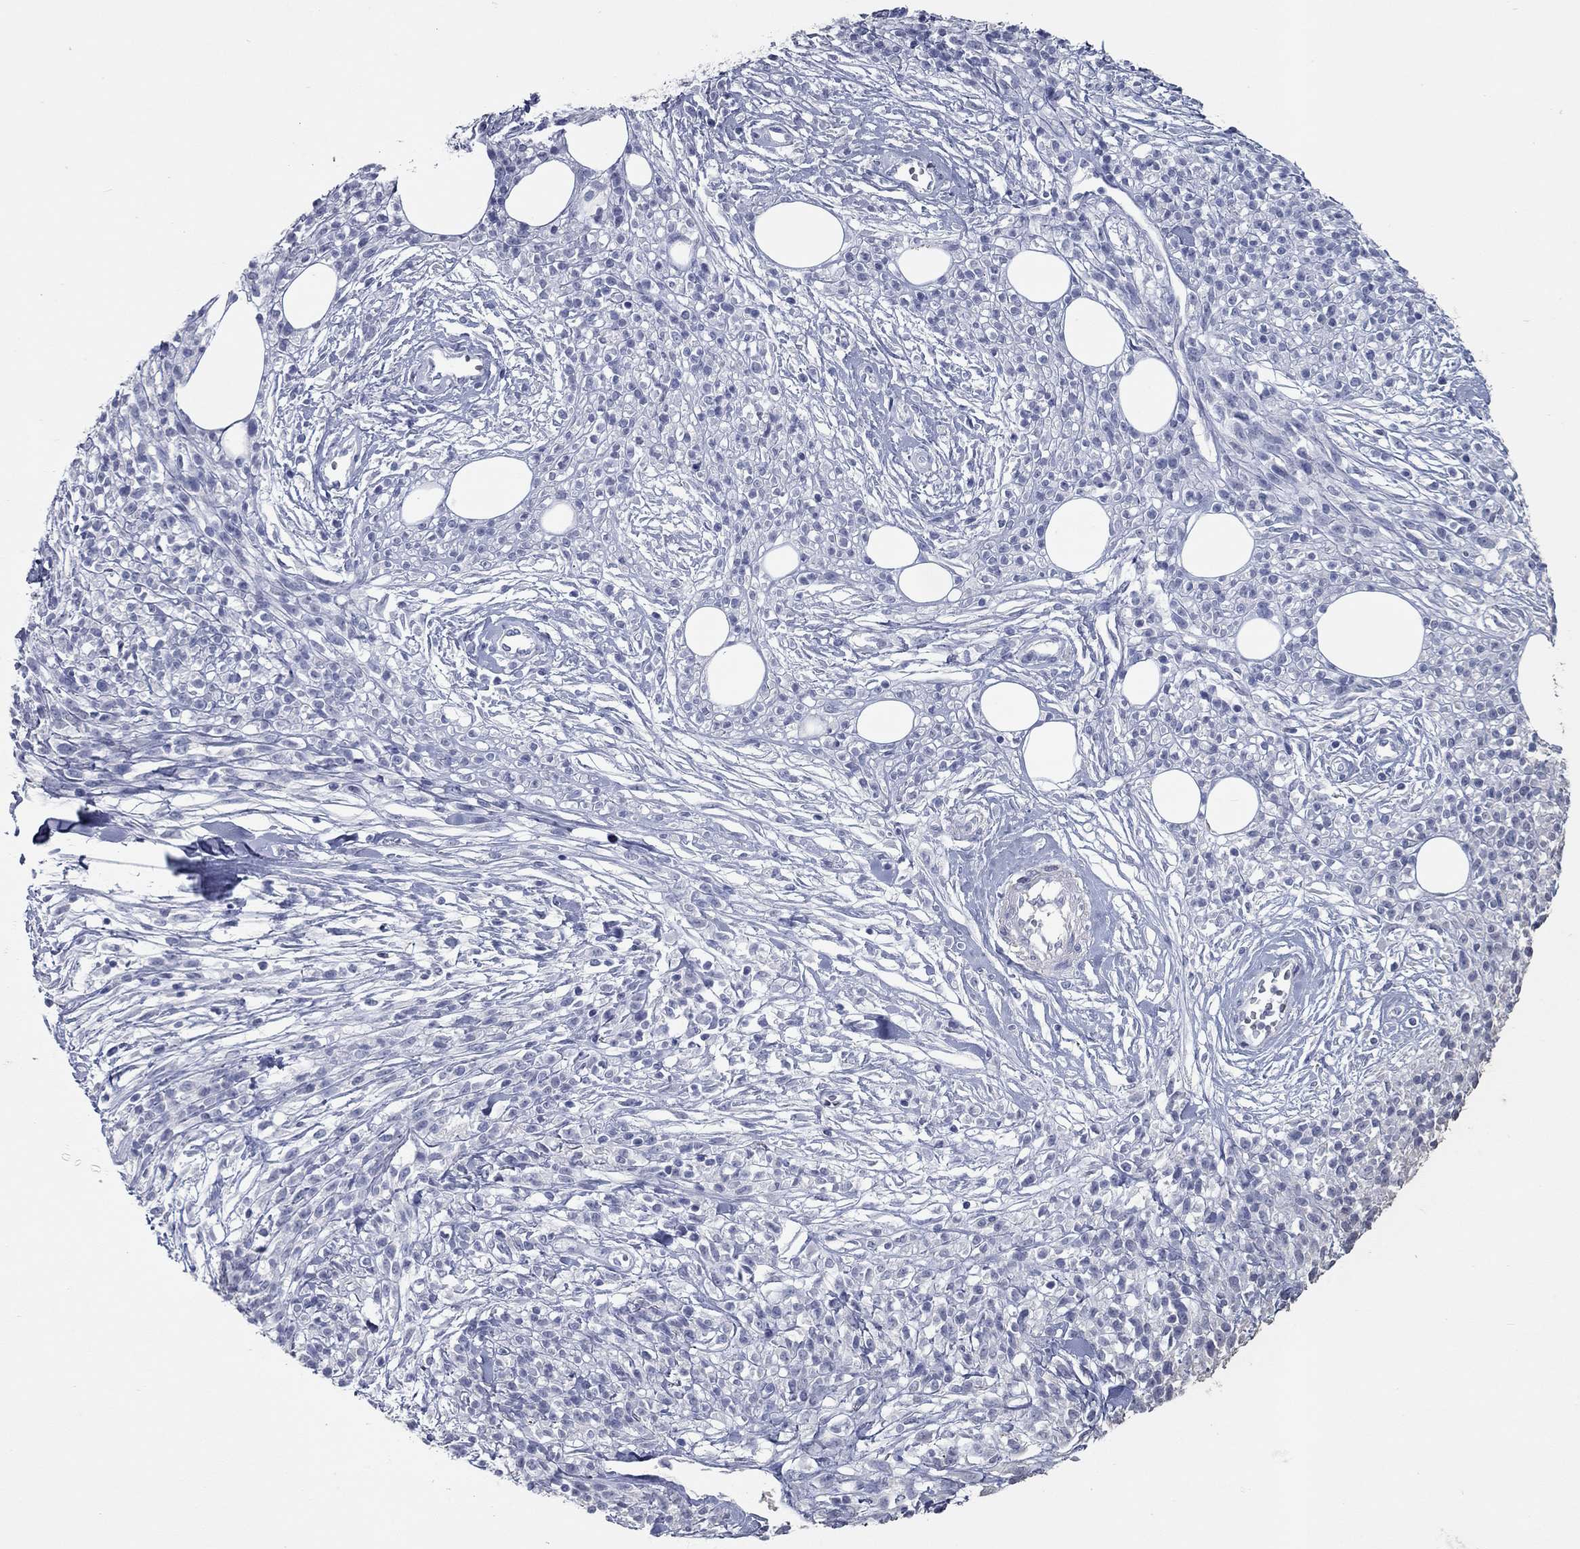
{"staining": {"intensity": "negative", "quantity": "none", "location": "none"}, "tissue": "melanoma", "cell_type": "Tumor cells", "image_type": "cancer", "snomed": [{"axis": "morphology", "description": "Malignant melanoma, NOS"}, {"axis": "topography", "description": "Skin"}, {"axis": "topography", "description": "Skin of trunk"}], "caption": "The histopathology image exhibits no significant positivity in tumor cells of melanoma. (DAB (3,3'-diaminobenzidine) immunohistochemistry, high magnification).", "gene": "KIRREL2", "patient": {"sex": "male", "age": 74}}